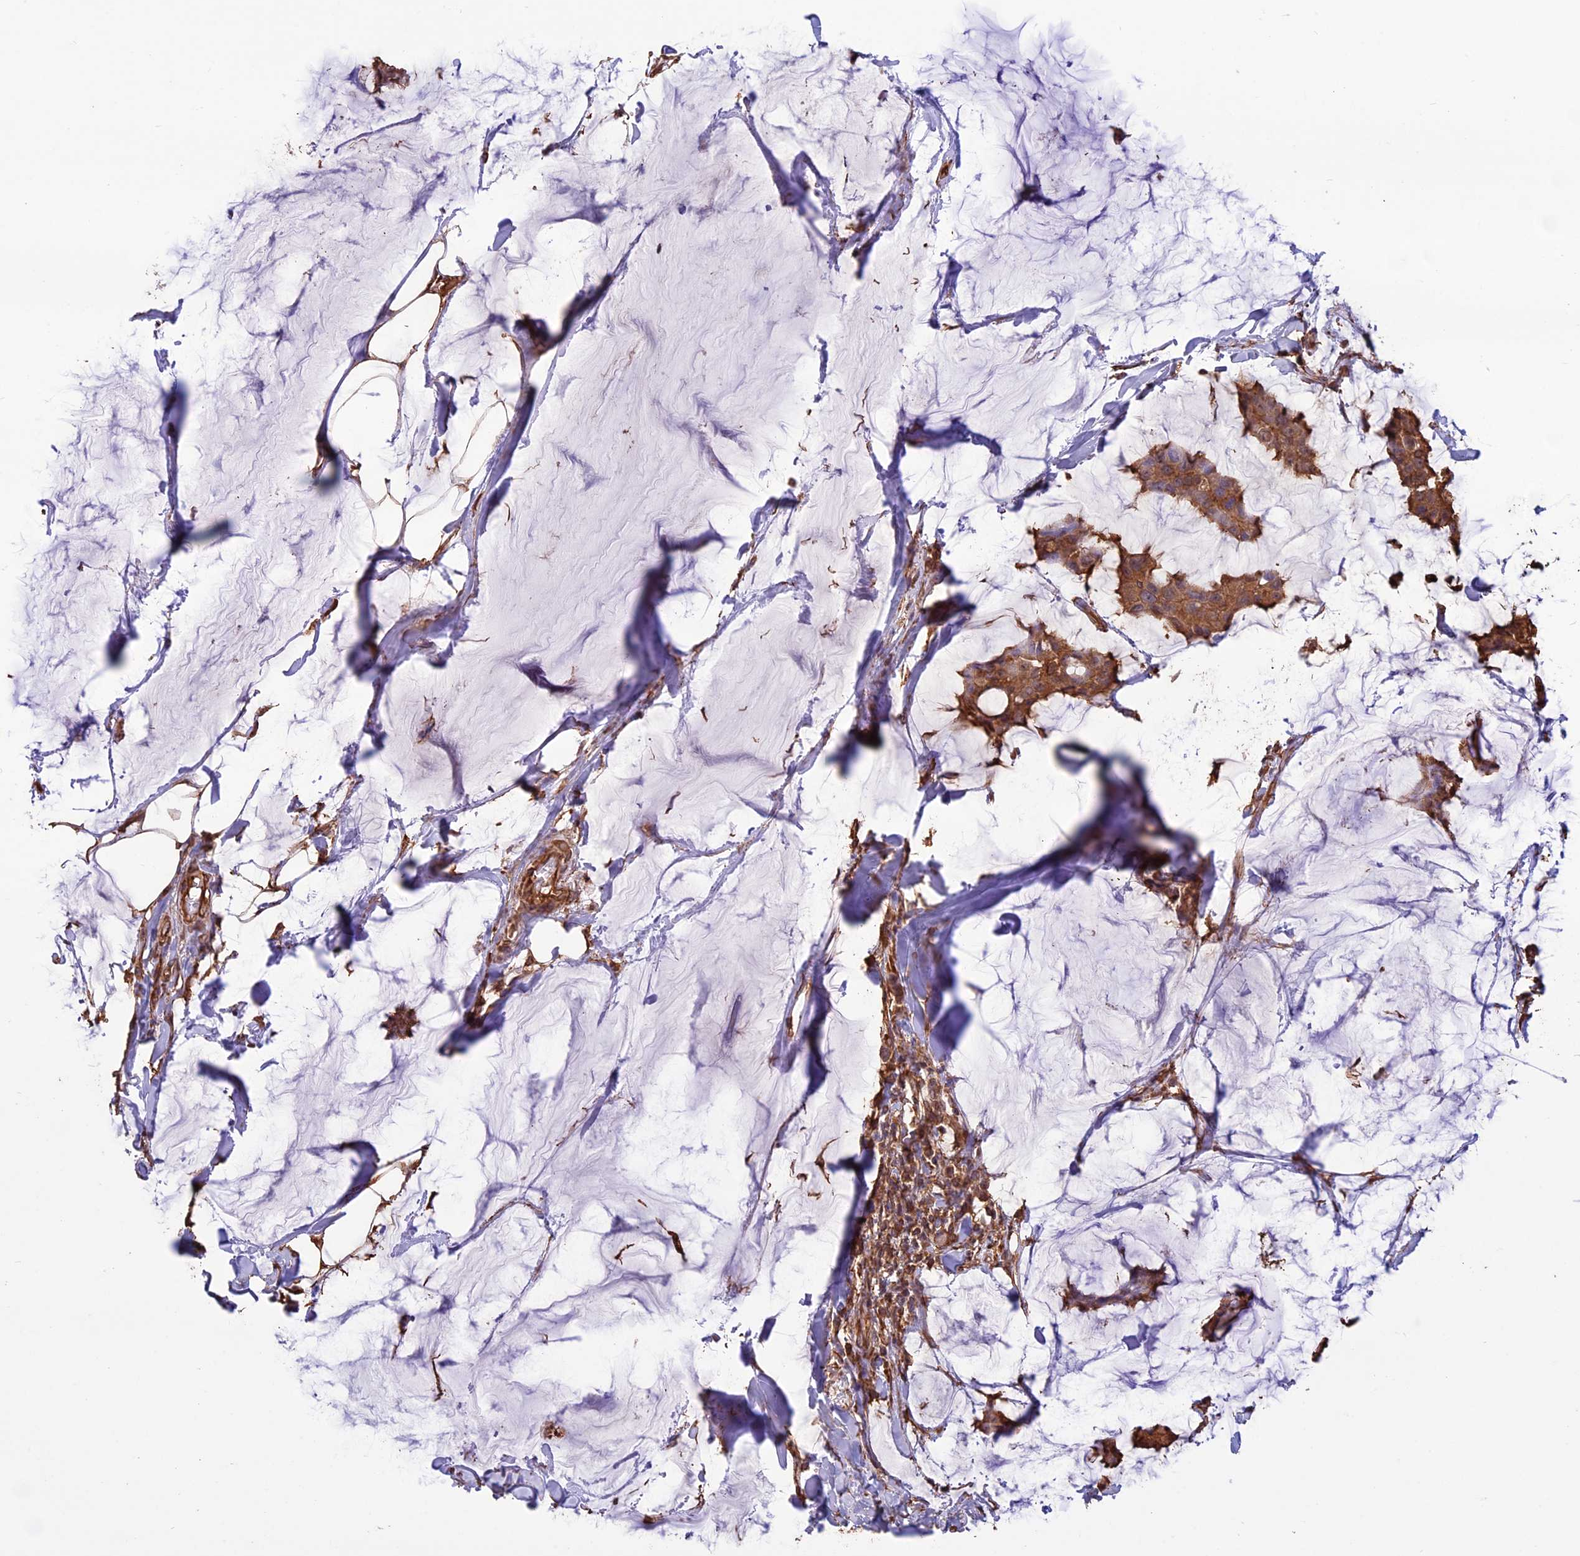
{"staining": {"intensity": "moderate", "quantity": ">75%", "location": "cytoplasmic/membranous"}, "tissue": "breast cancer", "cell_type": "Tumor cells", "image_type": "cancer", "snomed": [{"axis": "morphology", "description": "Duct carcinoma"}, {"axis": "topography", "description": "Breast"}], "caption": "Protein expression analysis of breast infiltrating ductal carcinoma shows moderate cytoplasmic/membranous expression in about >75% of tumor cells.", "gene": "CCDC148", "patient": {"sex": "female", "age": 93}}